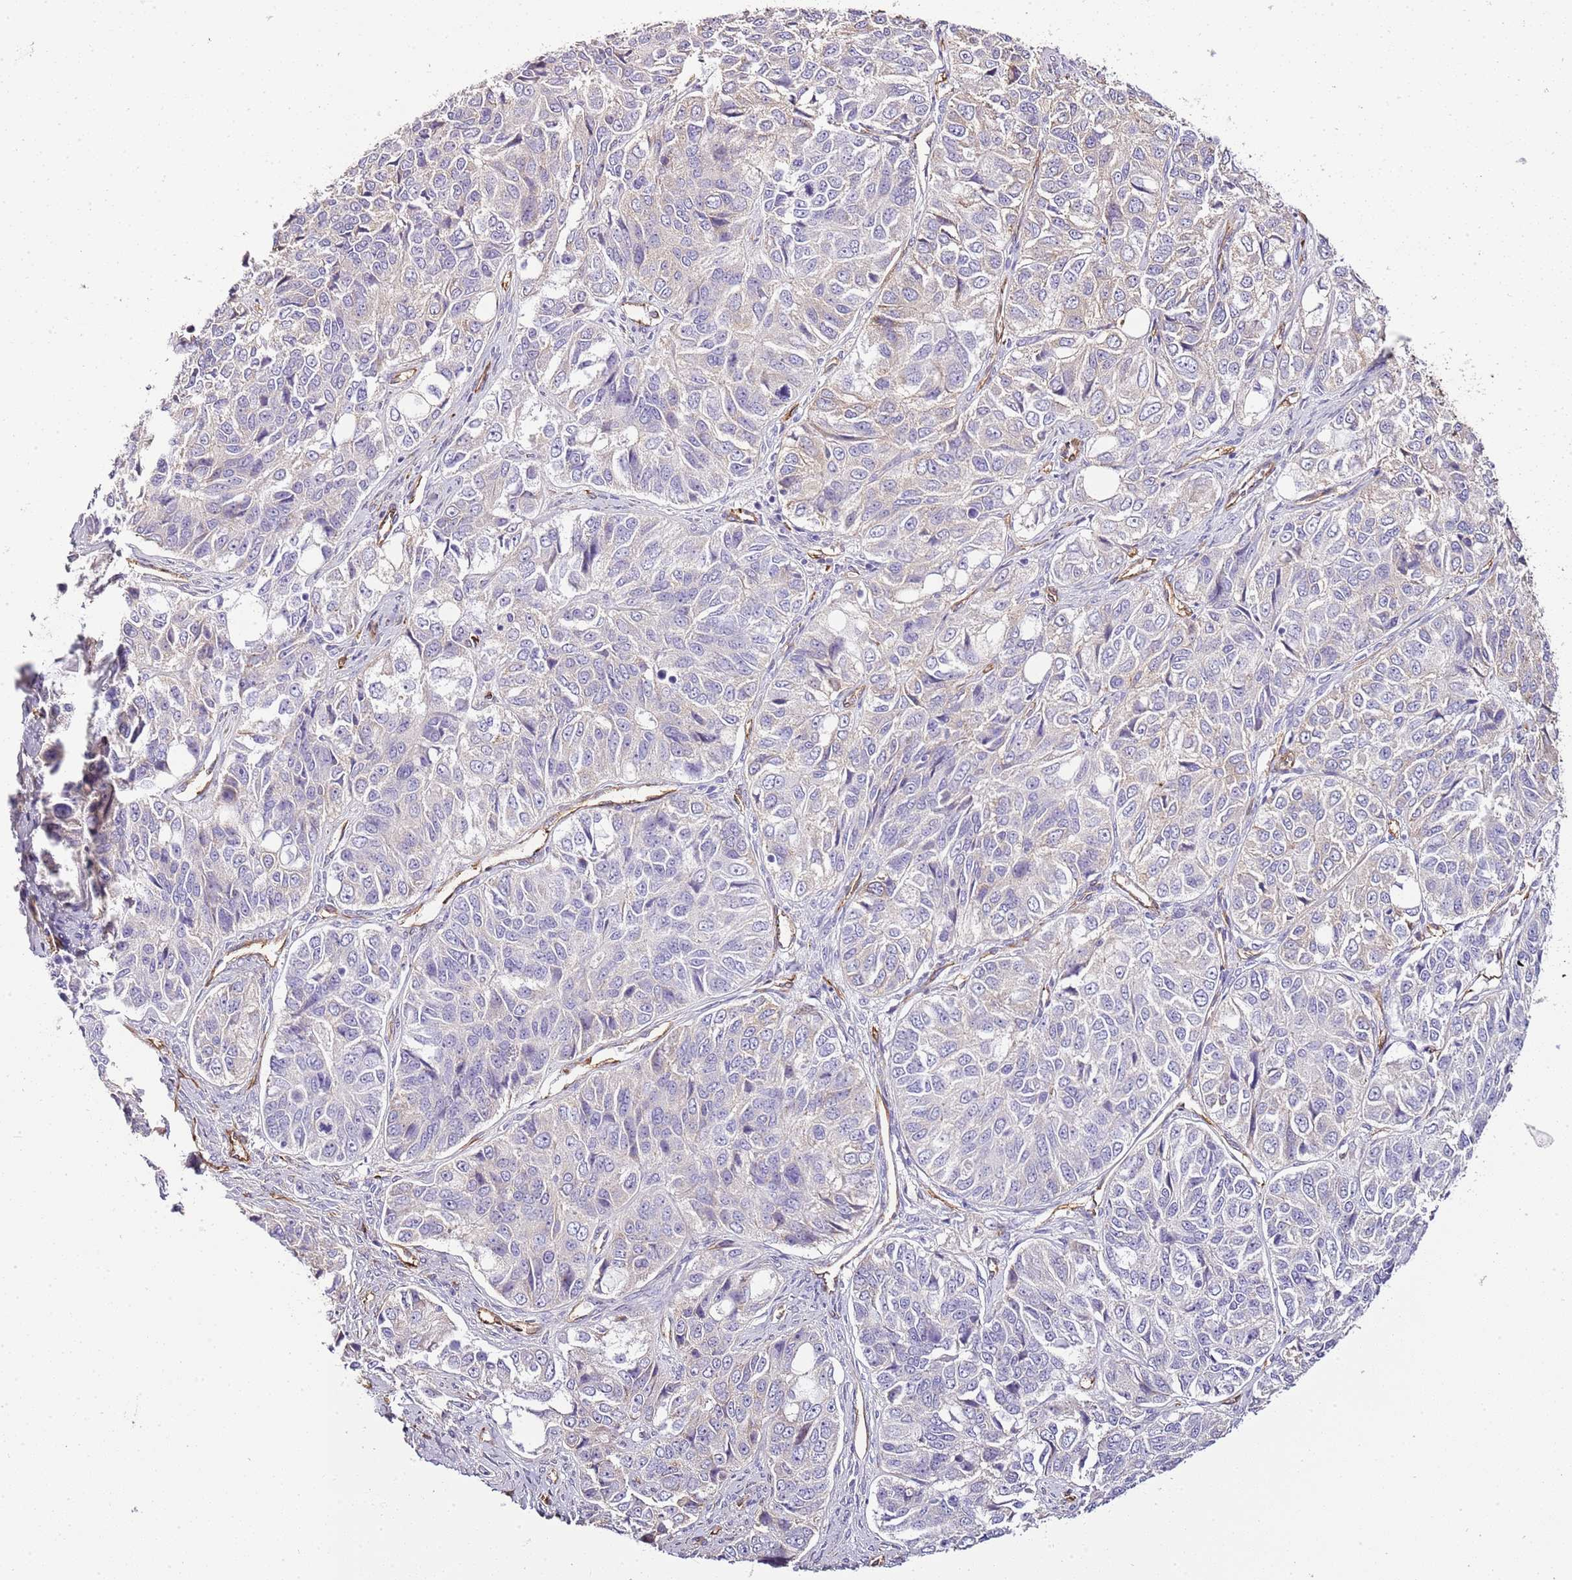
{"staining": {"intensity": "negative", "quantity": "none", "location": "none"}, "tissue": "ovarian cancer", "cell_type": "Tumor cells", "image_type": "cancer", "snomed": [{"axis": "morphology", "description": "Carcinoma, endometroid"}, {"axis": "topography", "description": "Ovary"}], "caption": "Immunohistochemistry (IHC) of ovarian cancer reveals no positivity in tumor cells.", "gene": "CTDSPL", "patient": {"sex": "female", "age": 51}}